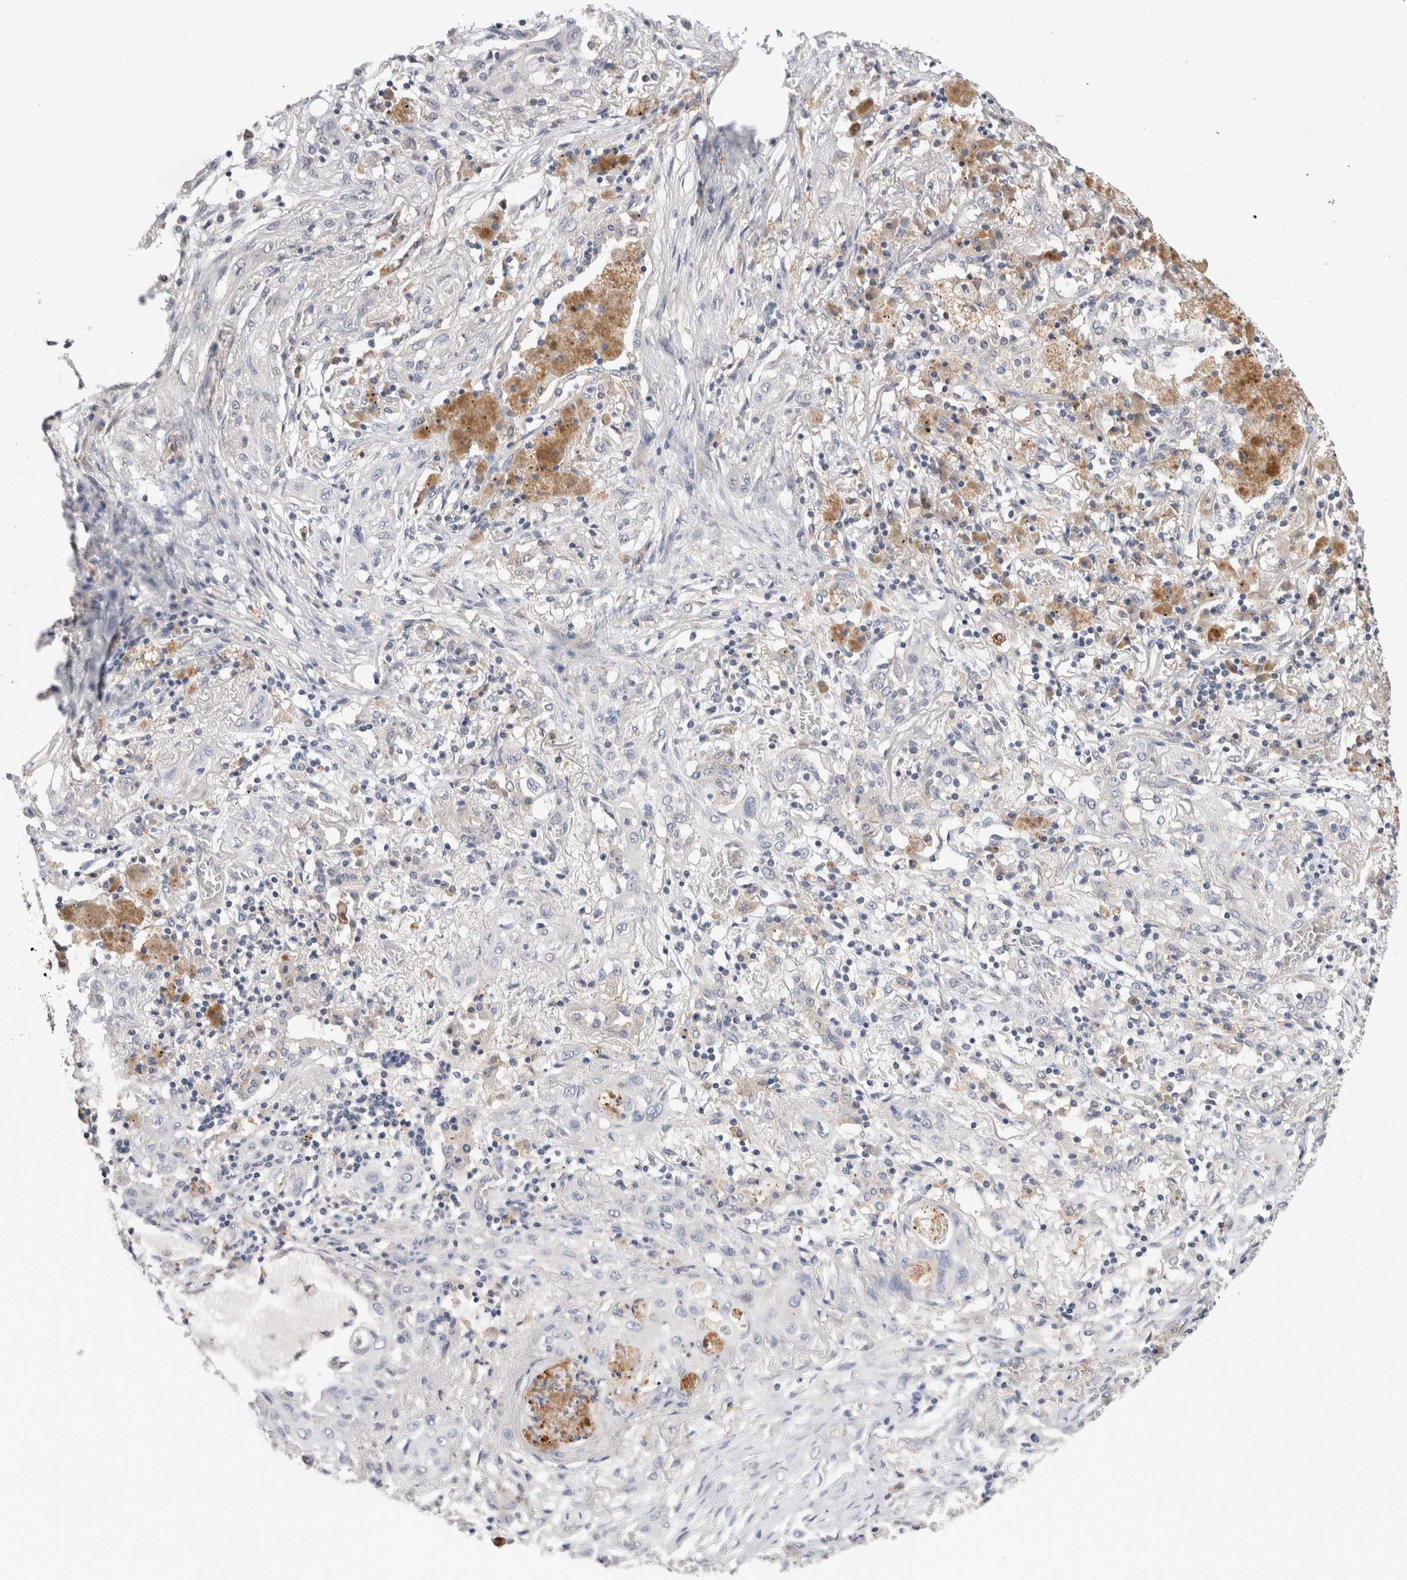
{"staining": {"intensity": "negative", "quantity": "none", "location": "none"}, "tissue": "lung cancer", "cell_type": "Tumor cells", "image_type": "cancer", "snomed": [{"axis": "morphology", "description": "Squamous cell carcinoma, NOS"}, {"axis": "topography", "description": "Lung"}], "caption": "A micrograph of human lung cancer (squamous cell carcinoma) is negative for staining in tumor cells.", "gene": "VSIG4", "patient": {"sex": "female", "age": 47}}